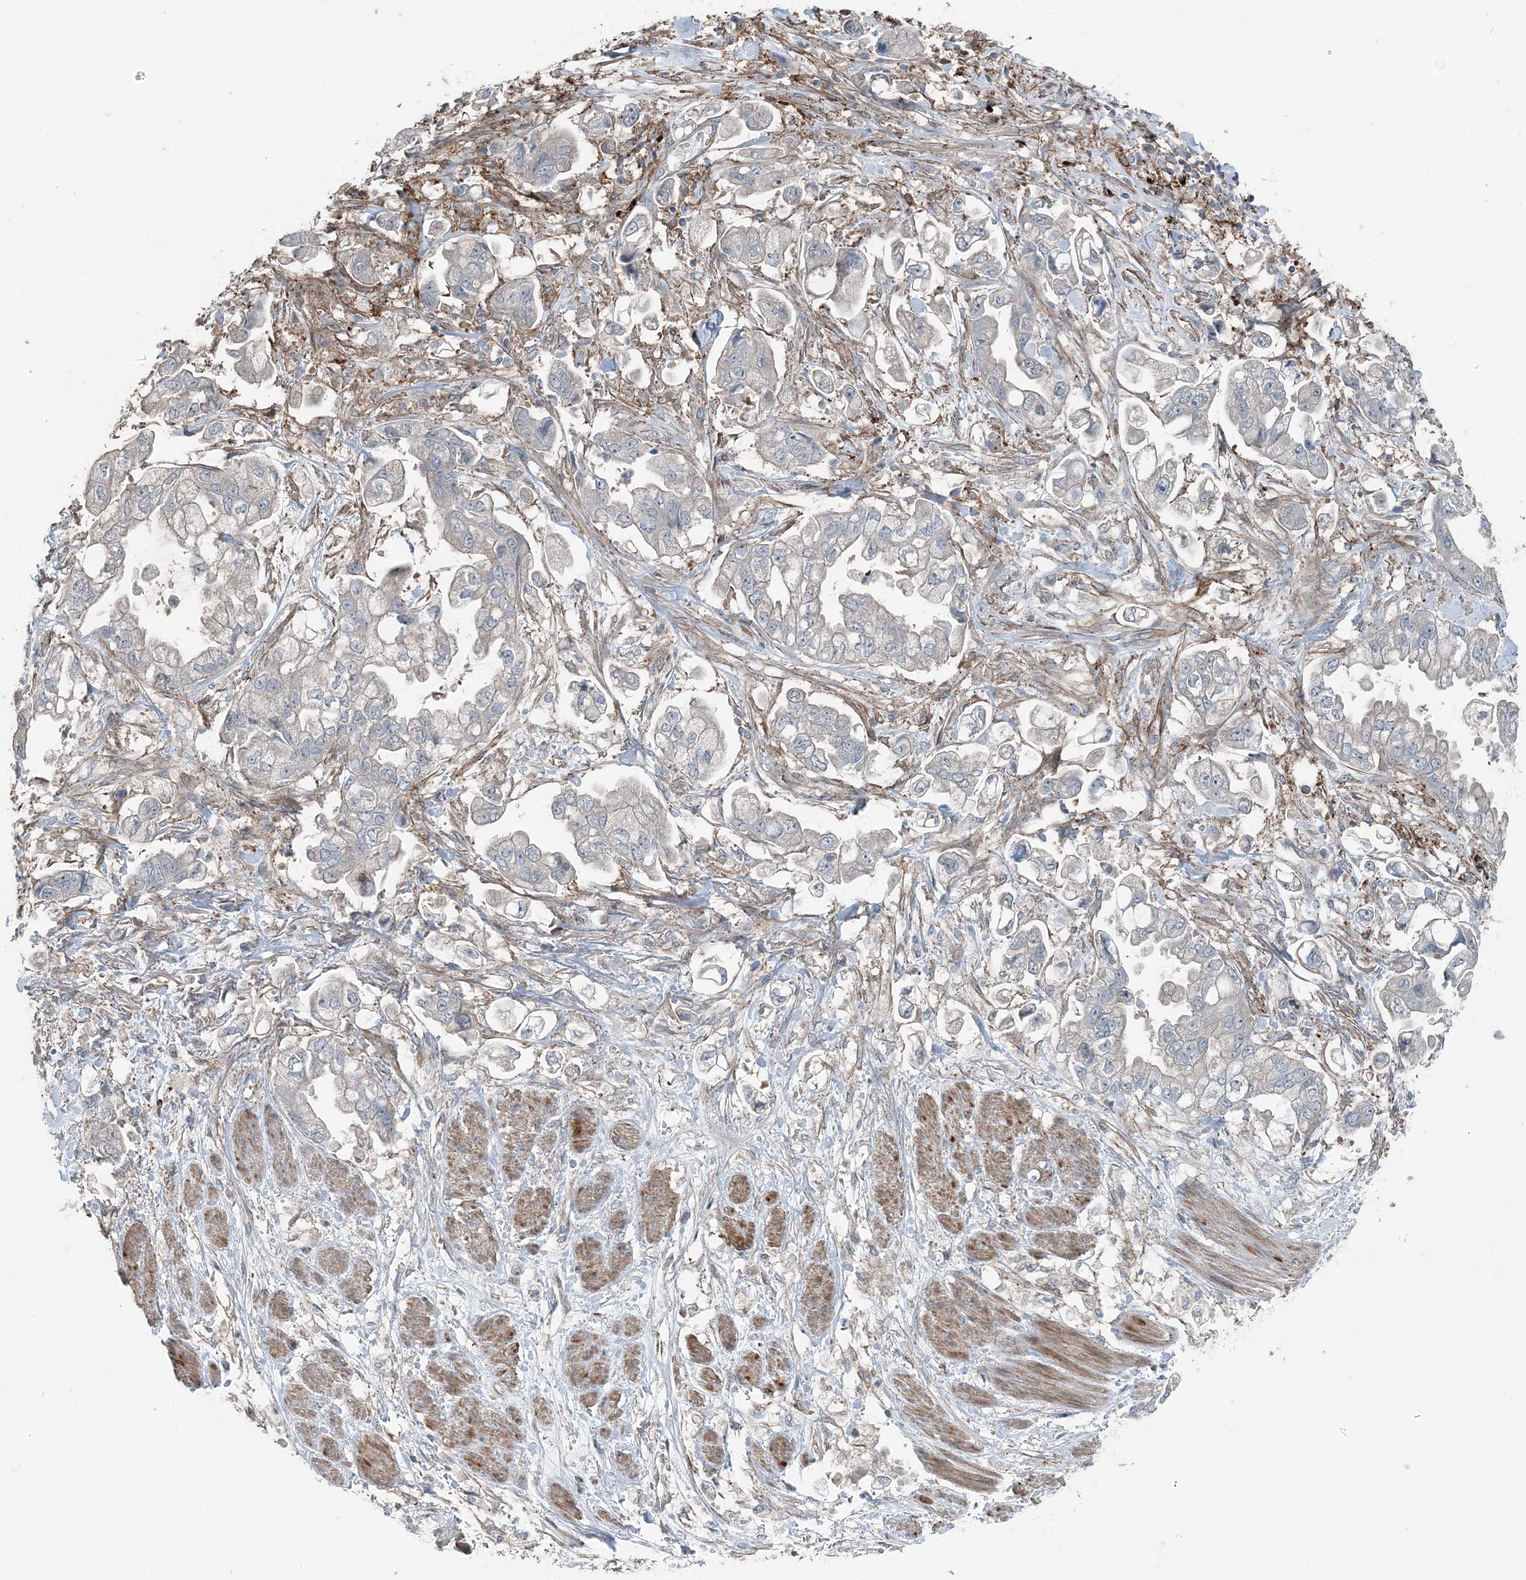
{"staining": {"intensity": "negative", "quantity": "none", "location": "none"}, "tissue": "stomach cancer", "cell_type": "Tumor cells", "image_type": "cancer", "snomed": [{"axis": "morphology", "description": "Adenocarcinoma, NOS"}, {"axis": "topography", "description": "Stomach"}], "caption": "High magnification brightfield microscopy of adenocarcinoma (stomach) stained with DAB (3,3'-diaminobenzidine) (brown) and counterstained with hematoxylin (blue): tumor cells show no significant expression.", "gene": "KY", "patient": {"sex": "male", "age": 62}}